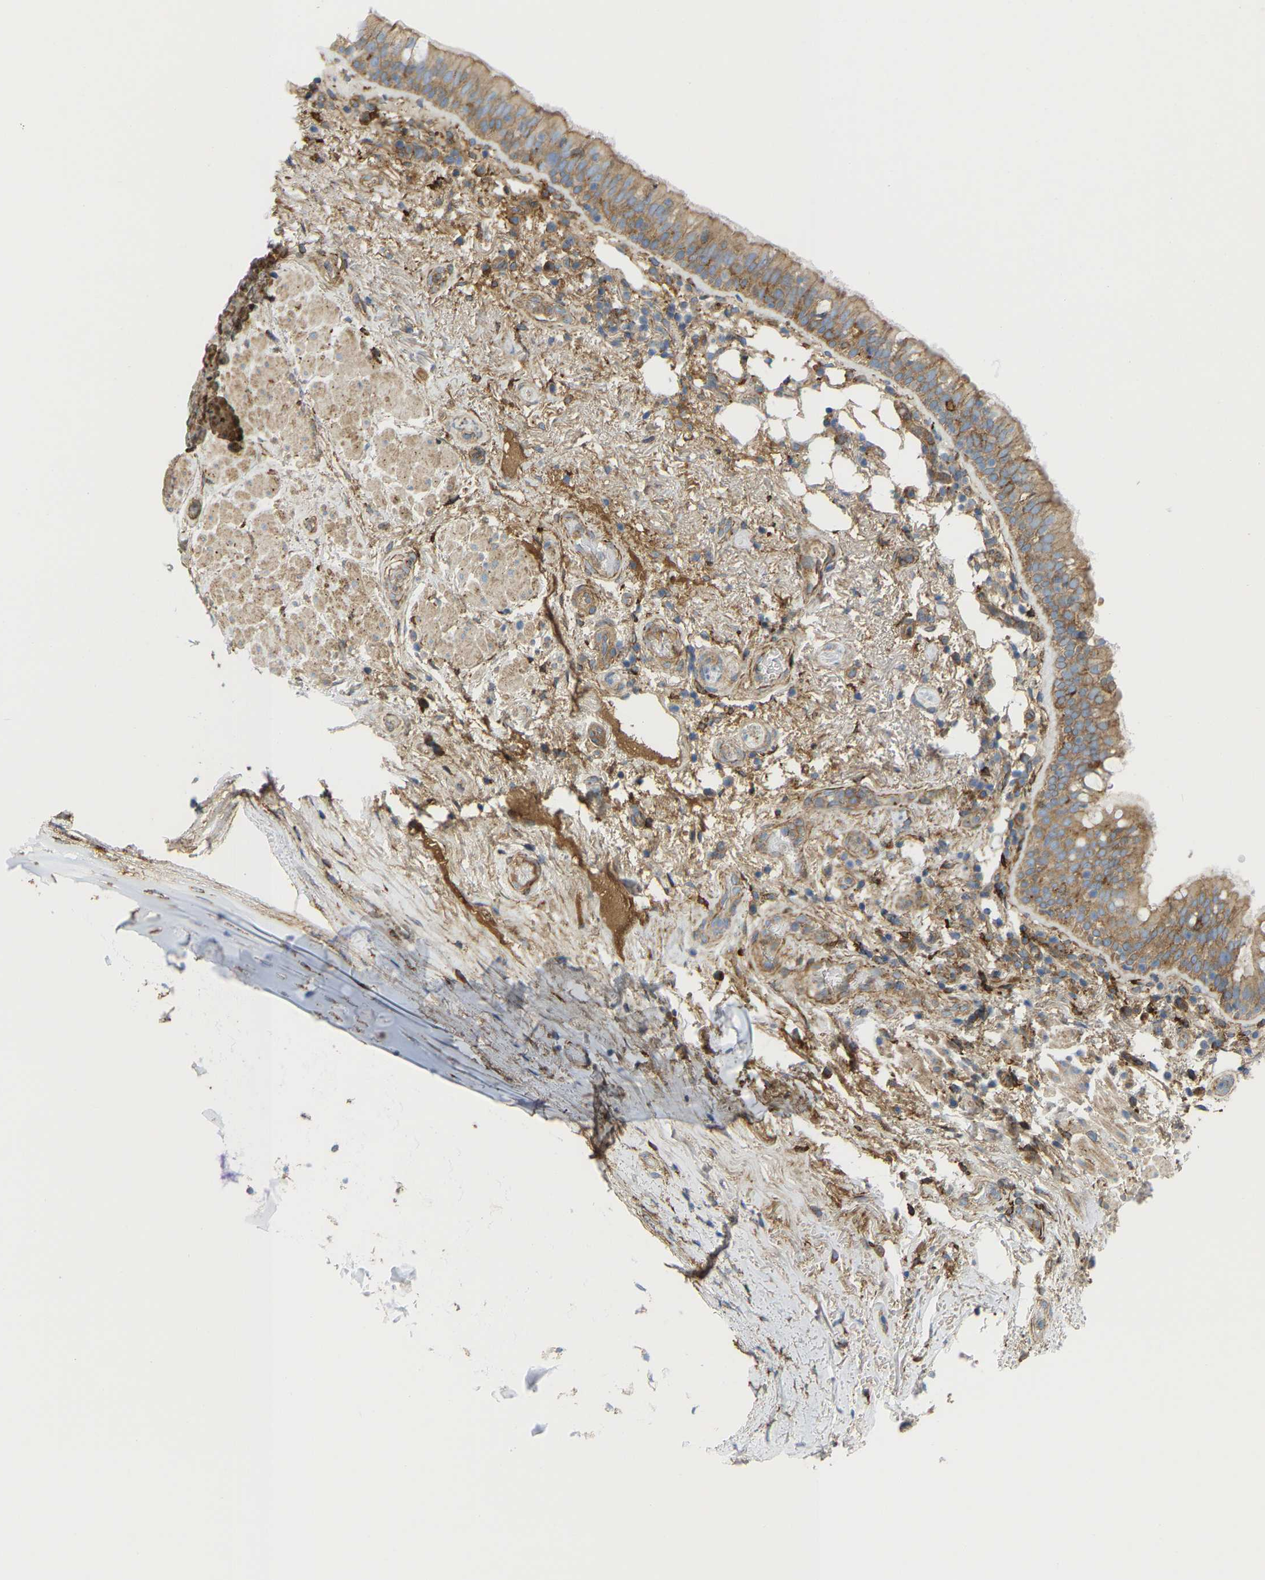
{"staining": {"intensity": "moderate", "quantity": "<25%", "location": "cytoplasmic/membranous"}, "tissue": "bronchus", "cell_type": "Respiratory epithelial cells", "image_type": "normal", "snomed": [{"axis": "morphology", "description": "Normal tissue, NOS"}, {"axis": "morphology", "description": "Inflammation, NOS"}, {"axis": "topography", "description": "Cartilage tissue"}, {"axis": "topography", "description": "Bronchus"}], "caption": "Immunohistochemical staining of normal bronchus exhibits <25% levels of moderate cytoplasmic/membranous protein expression in about <25% of respiratory epithelial cells. Immunohistochemistry (ihc) stains the protein of interest in brown and the nuclei are stained blue.", "gene": "PICALM", "patient": {"sex": "male", "age": 77}}